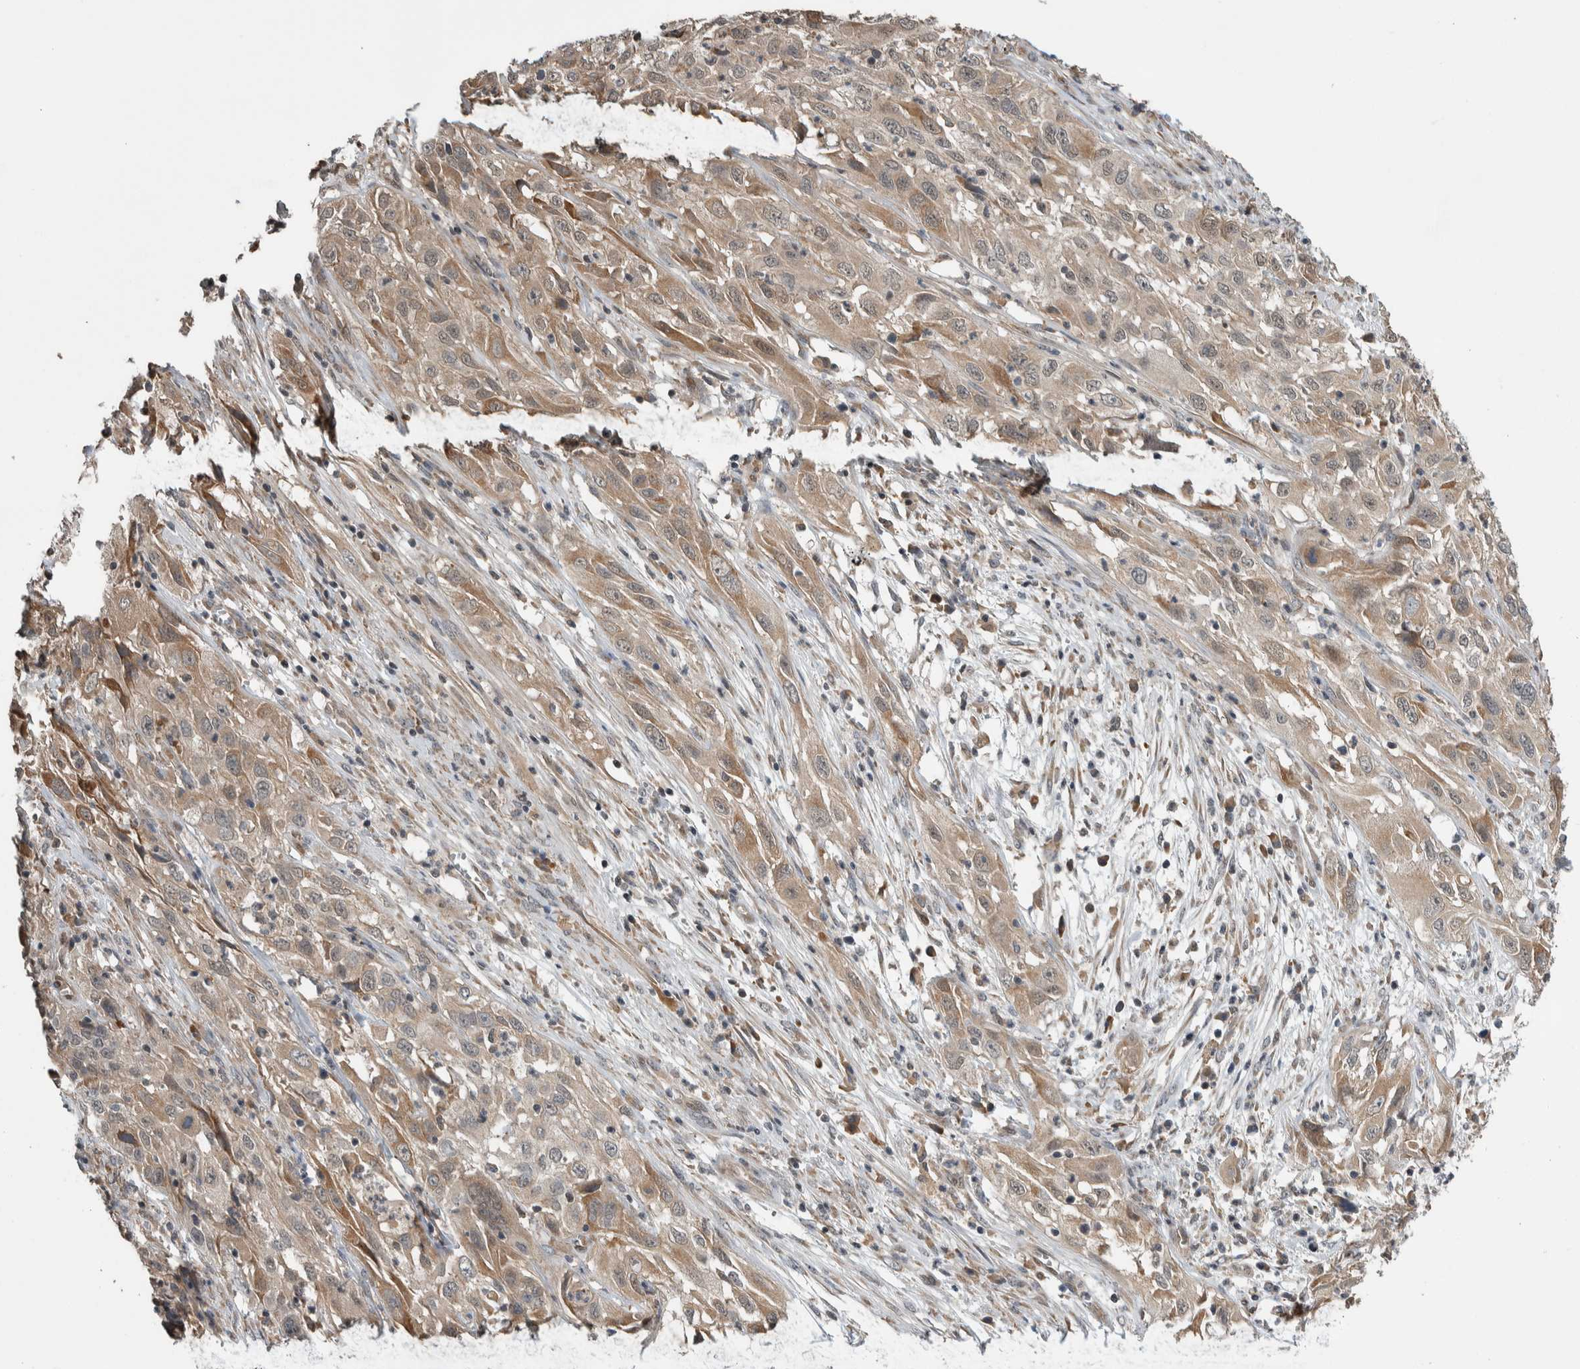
{"staining": {"intensity": "weak", "quantity": "25%-75%", "location": "cytoplasmic/membranous,nuclear"}, "tissue": "cervical cancer", "cell_type": "Tumor cells", "image_type": "cancer", "snomed": [{"axis": "morphology", "description": "Squamous cell carcinoma, NOS"}, {"axis": "topography", "description": "Cervix"}], "caption": "This image displays immunohistochemistry (IHC) staining of cervical cancer, with low weak cytoplasmic/membranous and nuclear expression in about 25%-75% of tumor cells.", "gene": "PRDM4", "patient": {"sex": "female", "age": 32}}